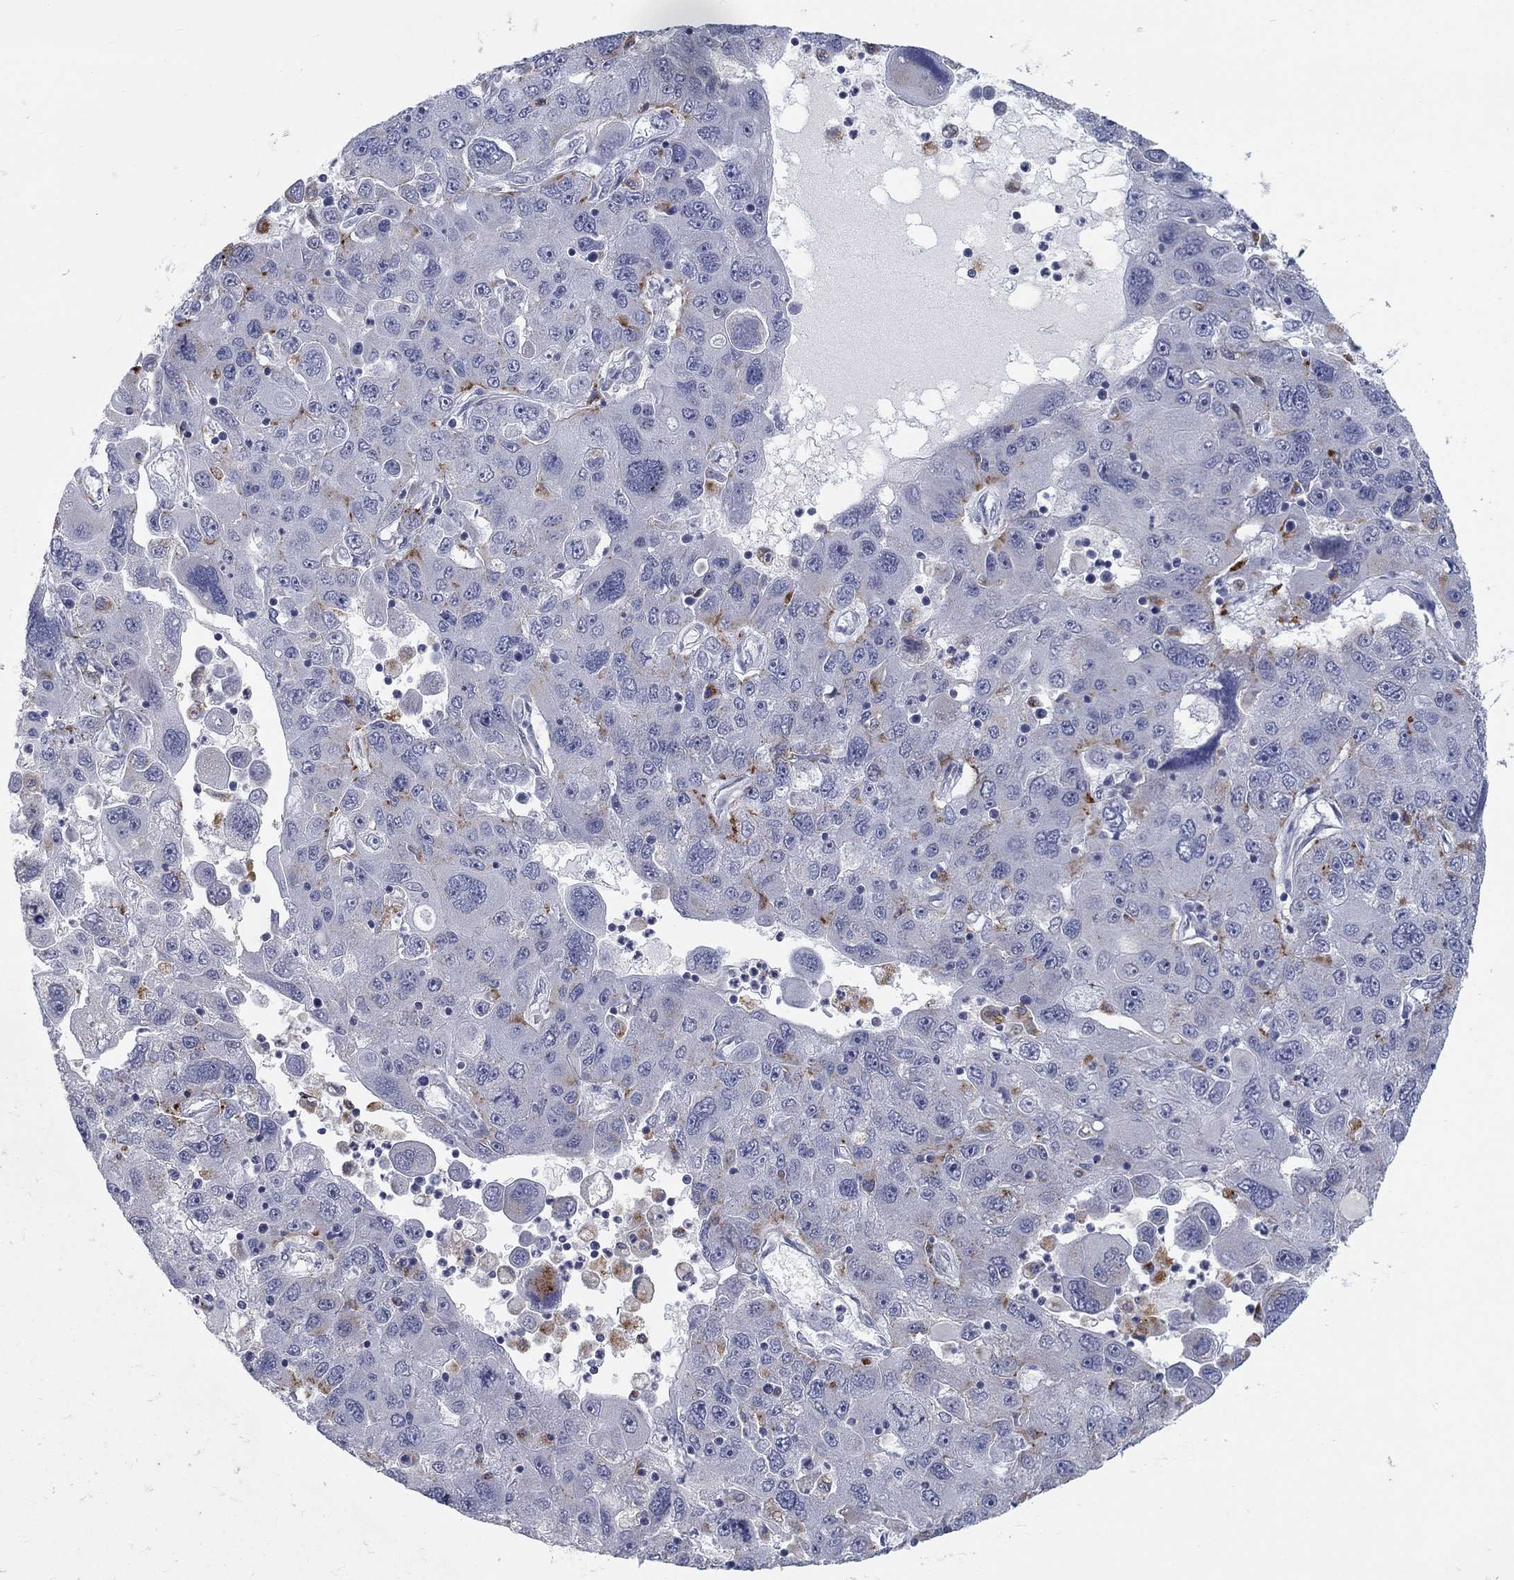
{"staining": {"intensity": "moderate", "quantity": "<25%", "location": "cytoplasmic/membranous"}, "tissue": "stomach cancer", "cell_type": "Tumor cells", "image_type": "cancer", "snomed": [{"axis": "morphology", "description": "Adenocarcinoma, NOS"}, {"axis": "topography", "description": "Stomach"}], "caption": "Adenocarcinoma (stomach) tissue exhibits moderate cytoplasmic/membranous staining in approximately <25% of tumor cells", "gene": "MTSS2", "patient": {"sex": "male", "age": 56}}